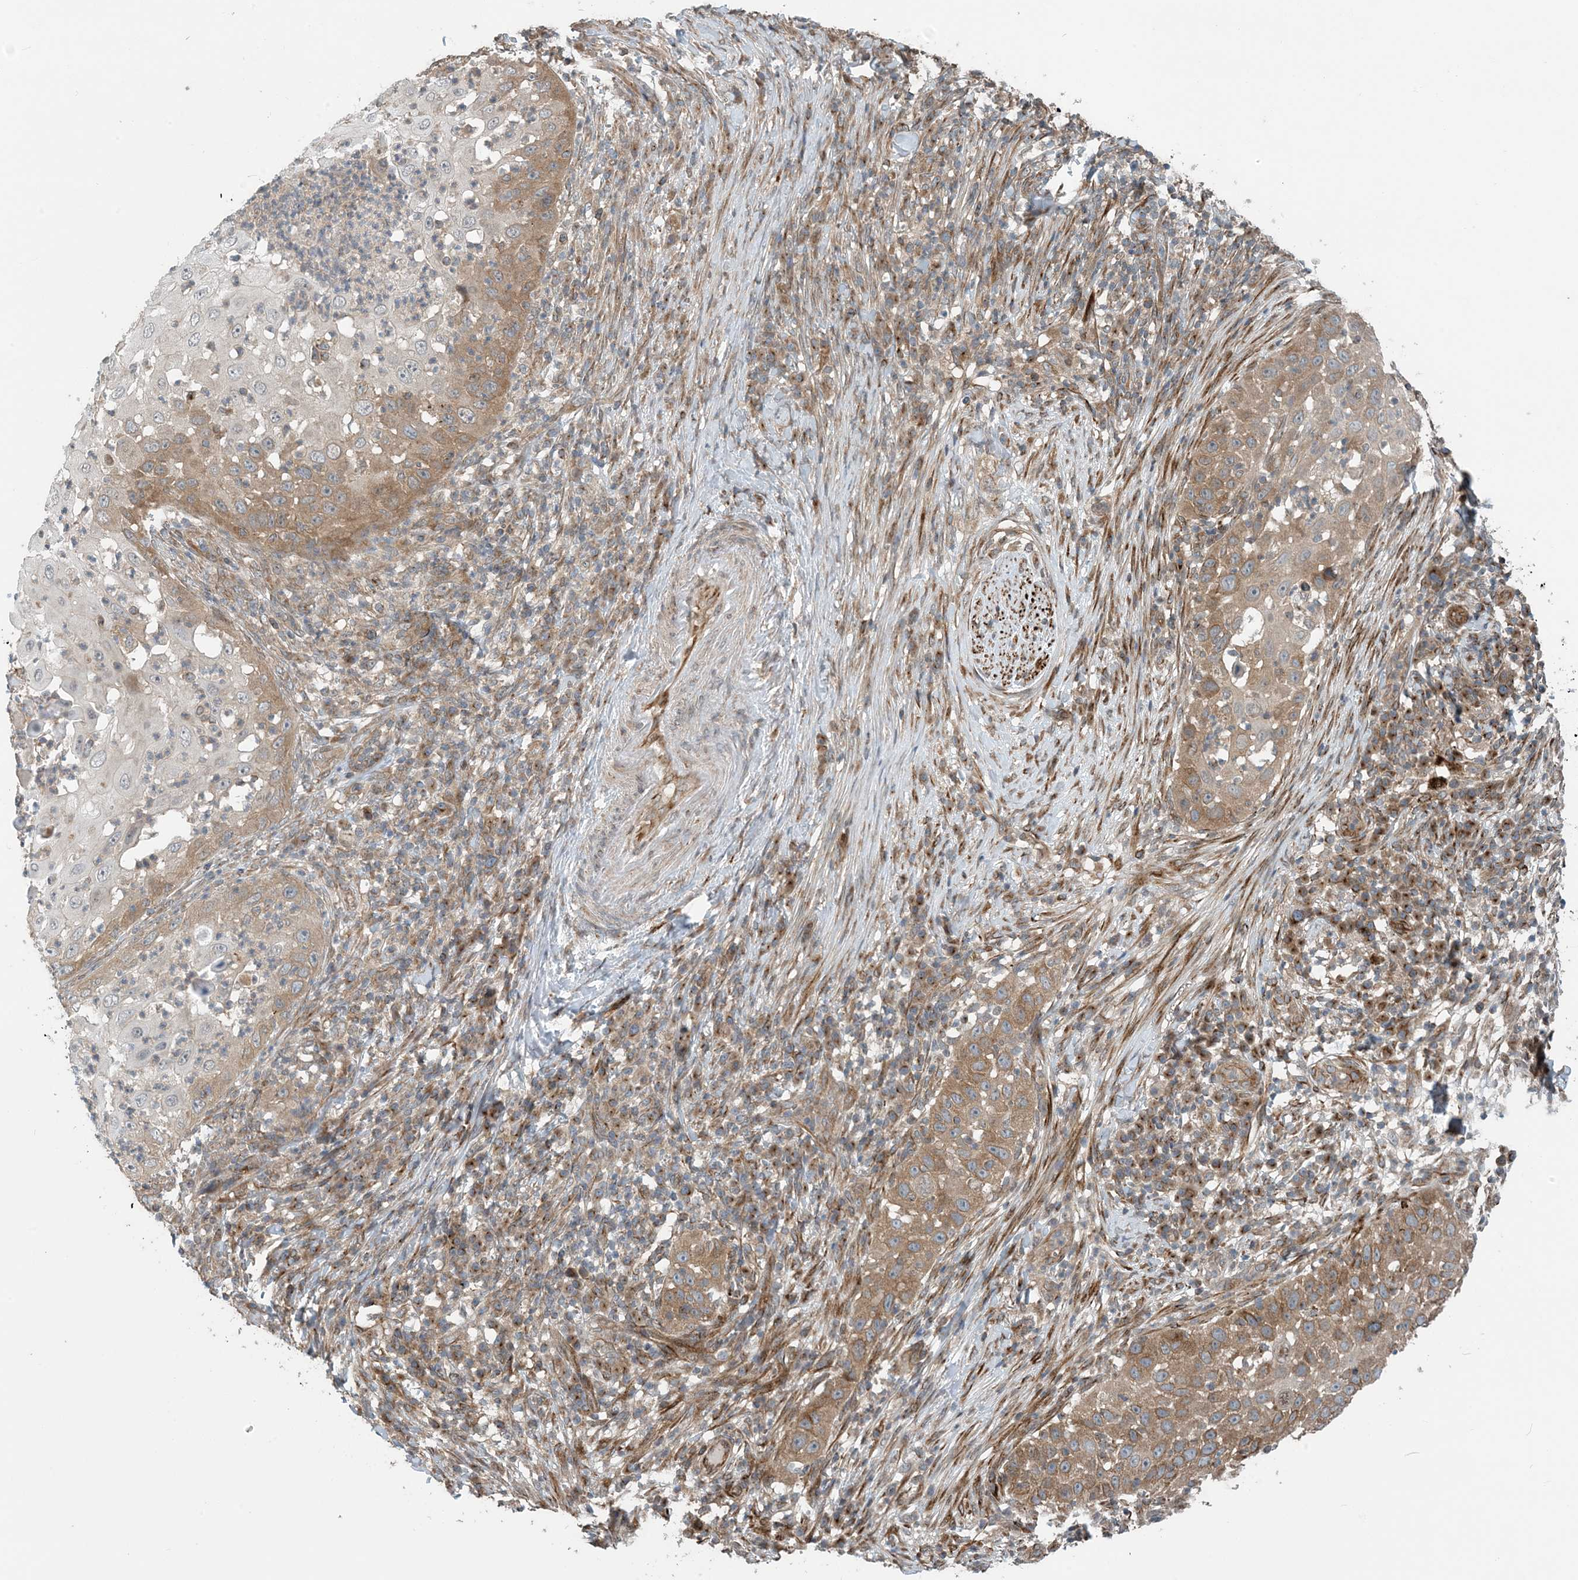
{"staining": {"intensity": "moderate", "quantity": "25%-75%", "location": "cytoplasmic/membranous"}, "tissue": "skin cancer", "cell_type": "Tumor cells", "image_type": "cancer", "snomed": [{"axis": "morphology", "description": "Squamous cell carcinoma, NOS"}, {"axis": "topography", "description": "Skin"}], "caption": "A photomicrograph showing moderate cytoplasmic/membranous expression in about 25%-75% of tumor cells in squamous cell carcinoma (skin), as visualized by brown immunohistochemical staining.", "gene": "ZBTB3", "patient": {"sex": "female", "age": 44}}